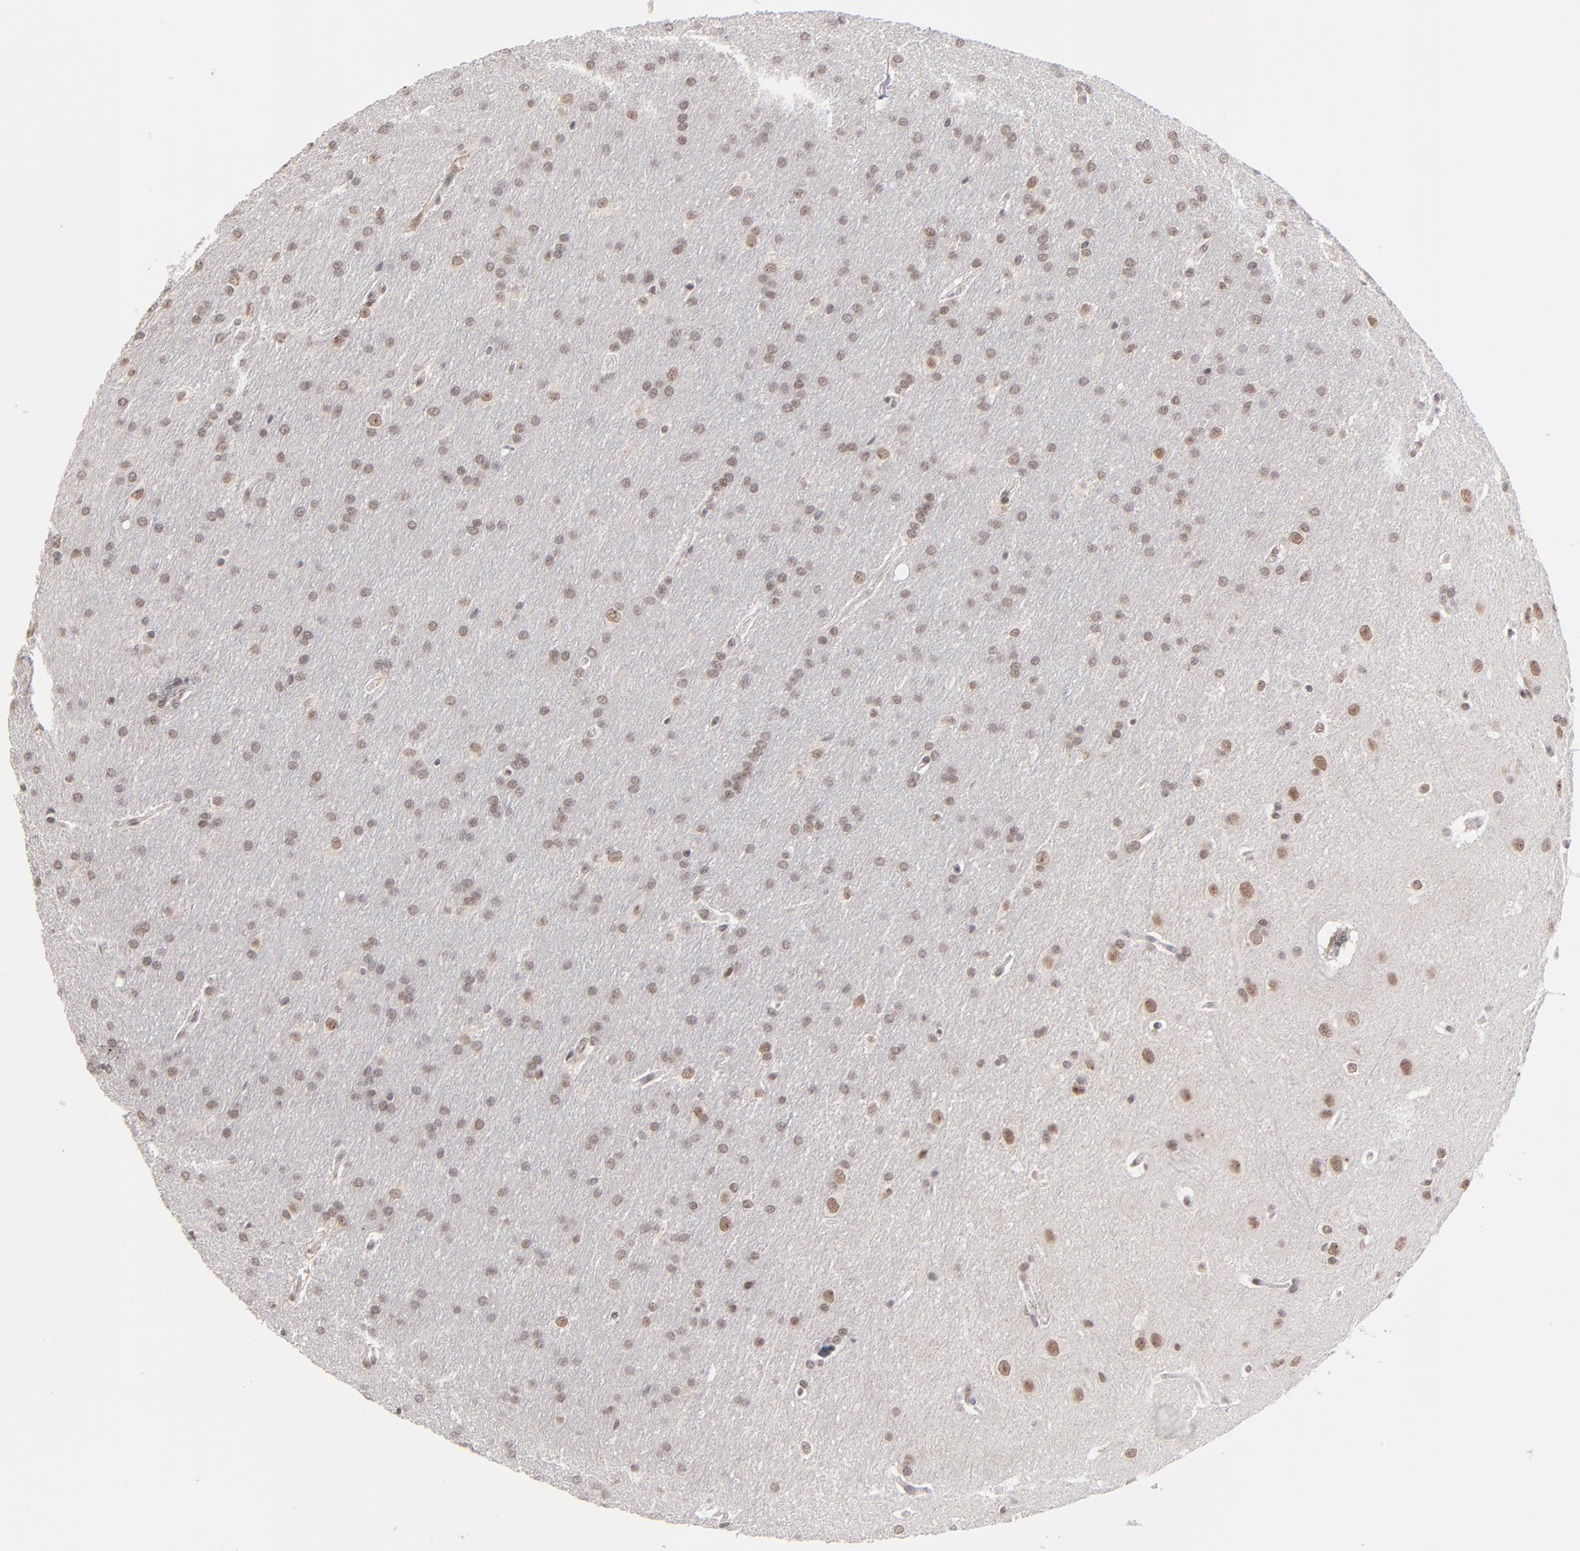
{"staining": {"intensity": "weak", "quantity": "25%-75%", "location": "nuclear"}, "tissue": "glioma", "cell_type": "Tumor cells", "image_type": "cancer", "snomed": [{"axis": "morphology", "description": "Glioma, malignant, Low grade"}, {"axis": "topography", "description": "Brain"}], "caption": "Immunohistochemical staining of human glioma exhibits weak nuclear protein positivity in about 25%-75% of tumor cells.", "gene": "MBIP", "patient": {"sex": "female", "age": 32}}